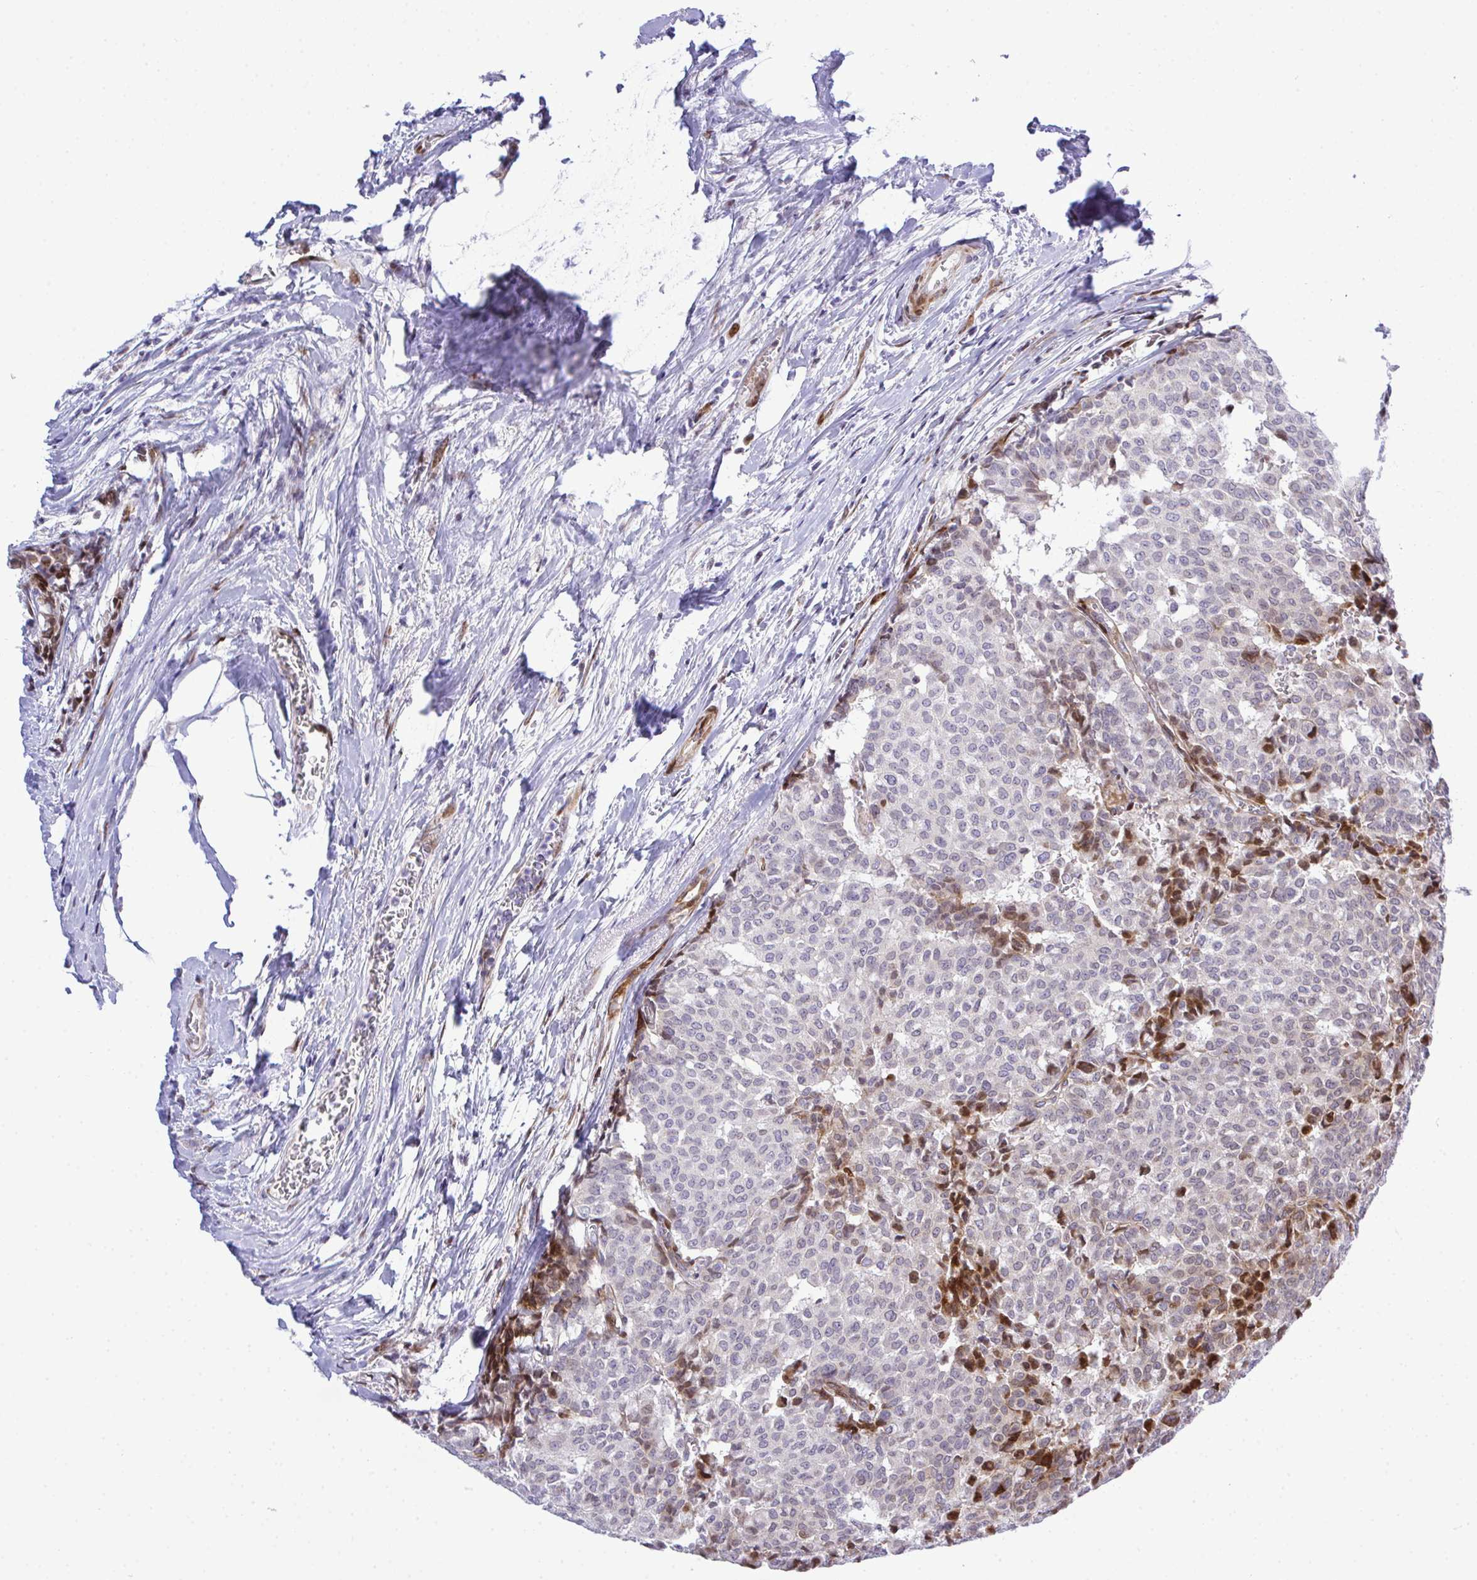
{"staining": {"intensity": "moderate", "quantity": "<25%", "location": "nuclear"}, "tissue": "breast cancer", "cell_type": "Tumor cells", "image_type": "cancer", "snomed": [{"axis": "morphology", "description": "Duct carcinoma"}, {"axis": "topography", "description": "Breast"}], "caption": "Approximately <25% of tumor cells in intraductal carcinoma (breast) exhibit moderate nuclear protein expression as visualized by brown immunohistochemical staining.", "gene": "CASTOR2", "patient": {"sex": "female", "age": 91}}